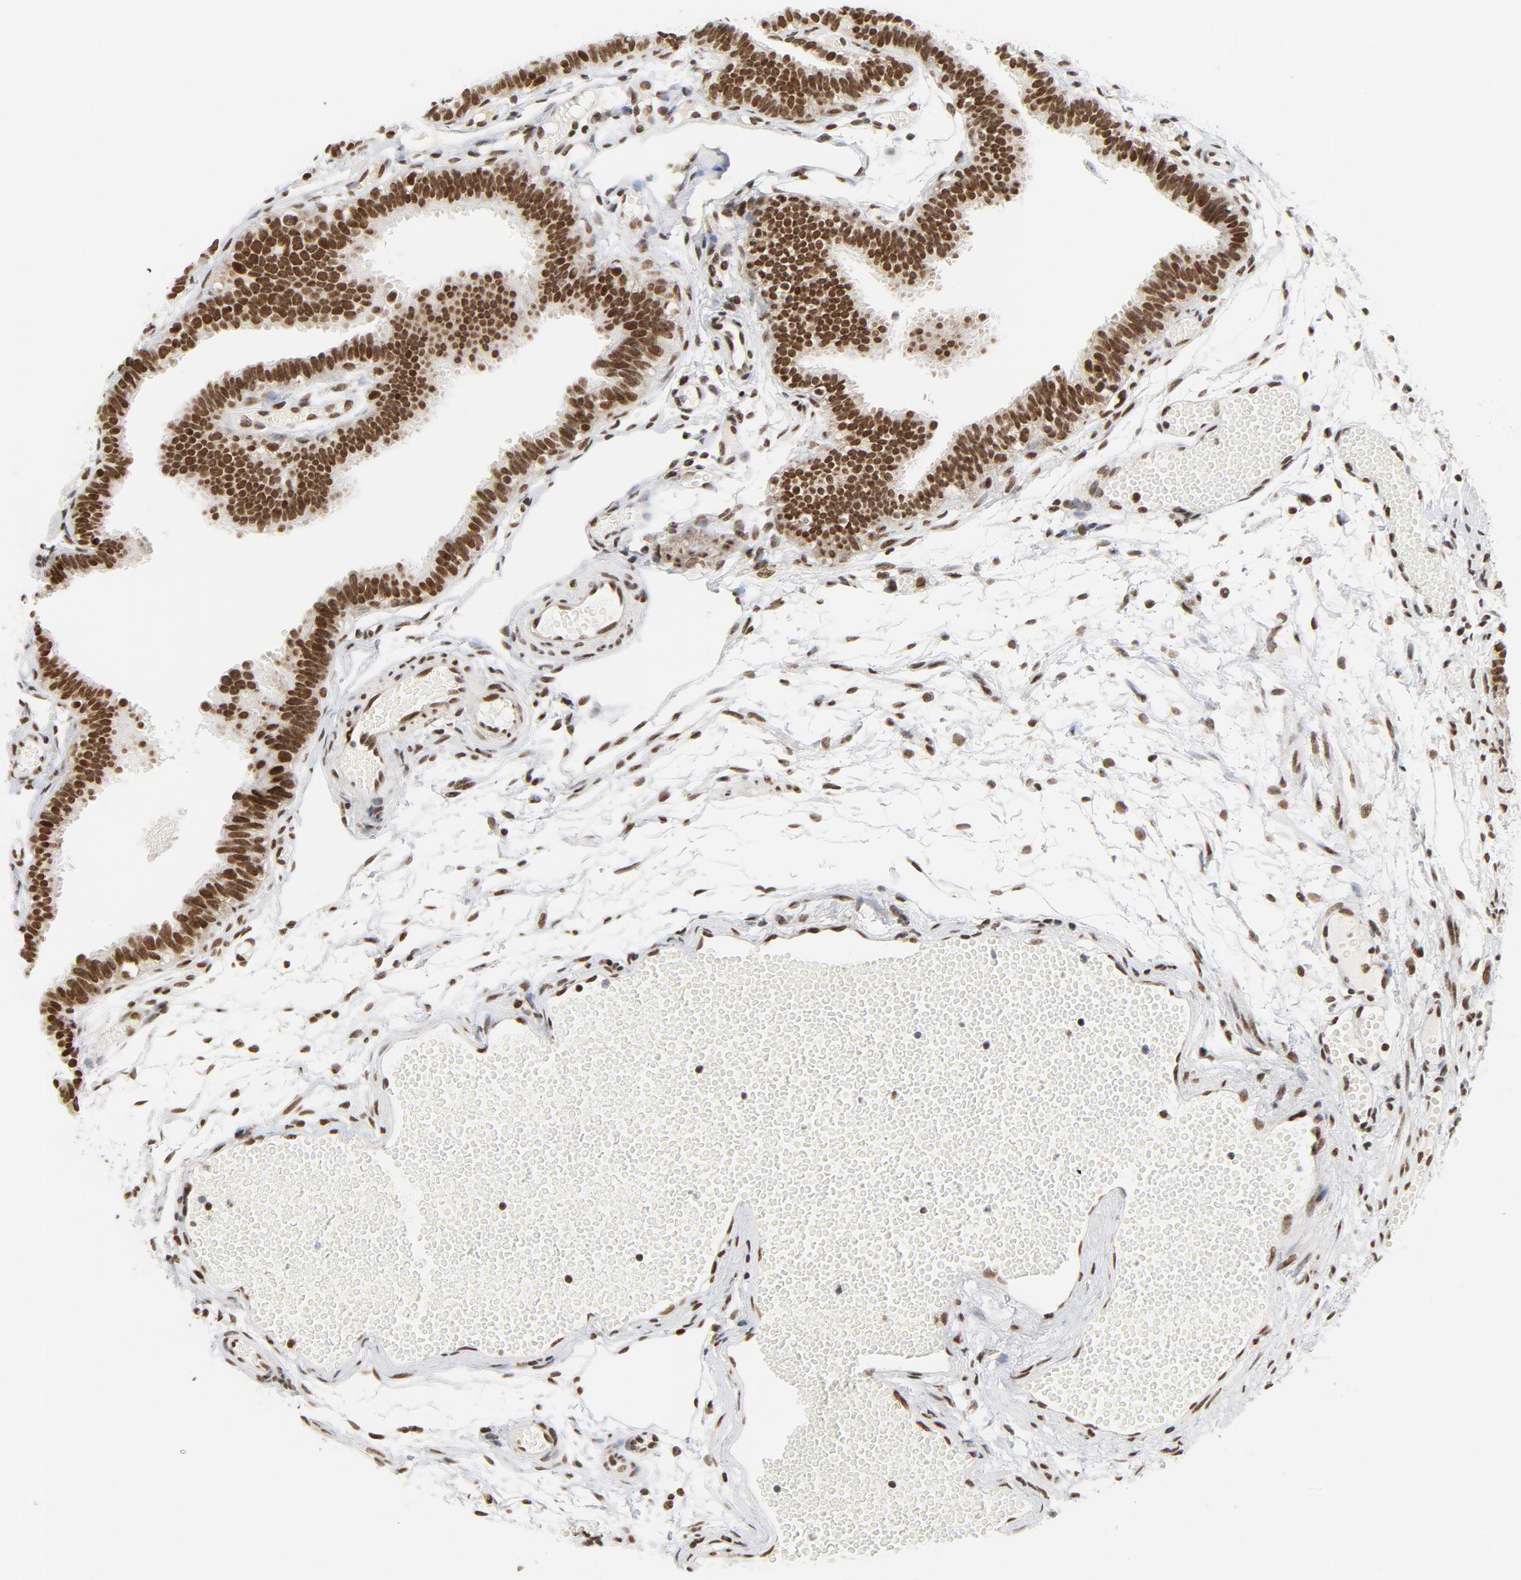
{"staining": {"intensity": "strong", "quantity": ">75%", "location": "nuclear"}, "tissue": "fallopian tube", "cell_type": "Glandular cells", "image_type": "normal", "snomed": [{"axis": "morphology", "description": "Normal tissue, NOS"}, {"axis": "topography", "description": "Fallopian tube"}], "caption": "An image of human fallopian tube stained for a protein exhibits strong nuclear brown staining in glandular cells. (IHC, brightfield microscopy, high magnification).", "gene": "ERCC1", "patient": {"sex": "female", "age": 29}}